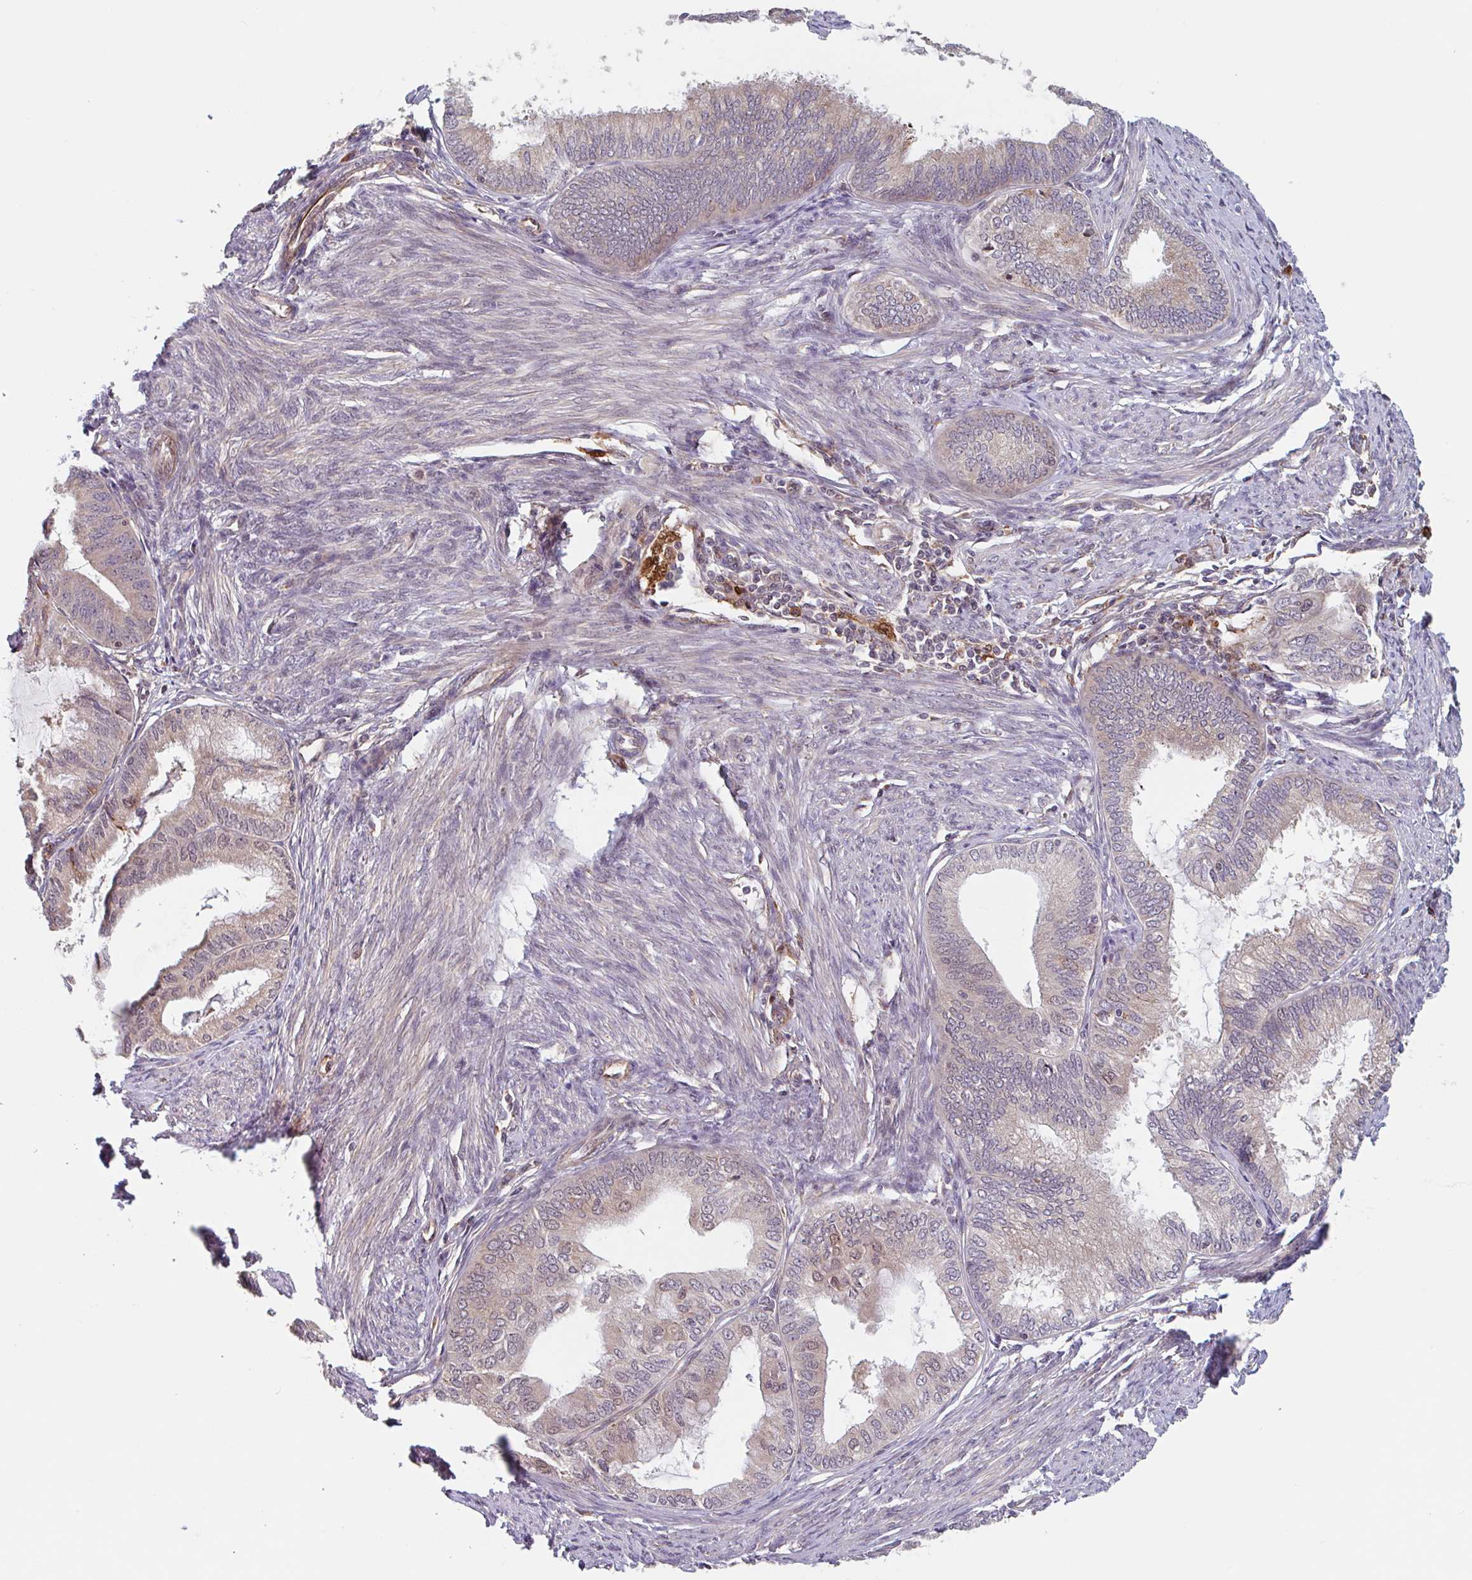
{"staining": {"intensity": "weak", "quantity": "<25%", "location": "nuclear"}, "tissue": "endometrial cancer", "cell_type": "Tumor cells", "image_type": "cancer", "snomed": [{"axis": "morphology", "description": "Adenocarcinoma, NOS"}, {"axis": "topography", "description": "Endometrium"}], "caption": "Immunohistochemistry (IHC) of adenocarcinoma (endometrial) exhibits no staining in tumor cells.", "gene": "NUB1", "patient": {"sex": "female", "age": 86}}